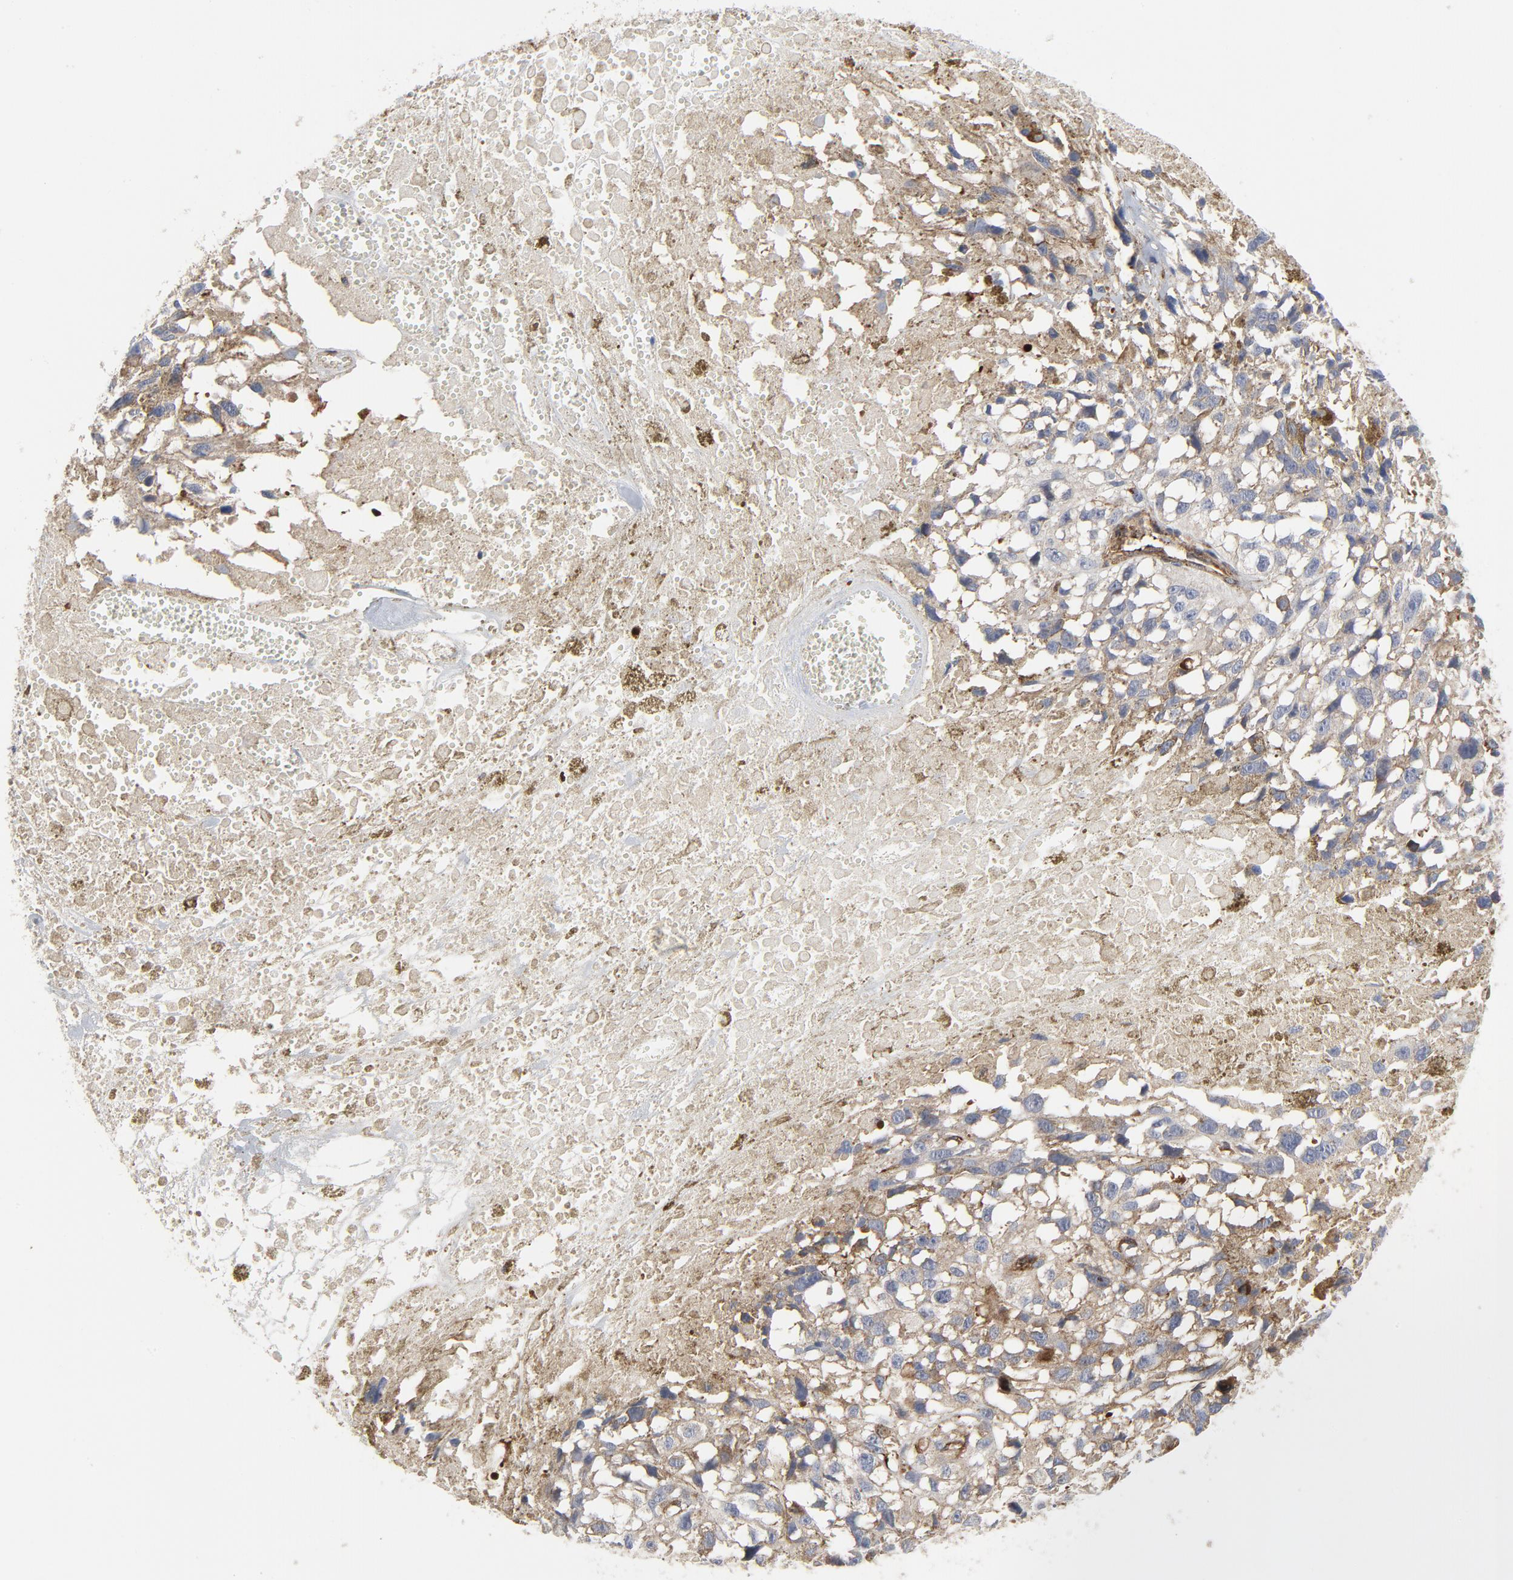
{"staining": {"intensity": "moderate", "quantity": ">75%", "location": "cytoplasmic/membranous"}, "tissue": "melanoma", "cell_type": "Tumor cells", "image_type": "cancer", "snomed": [{"axis": "morphology", "description": "Malignant melanoma, Metastatic site"}, {"axis": "topography", "description": "Lymph node"}], "caption": "Melanoma was stained to show a protein in brown. There is medium levels of moderate cytoplasmic/membranous expression in approximately >75% of tumor cells.", "gene": "YES1", "patient": {"sex": "male", "age": 59}}